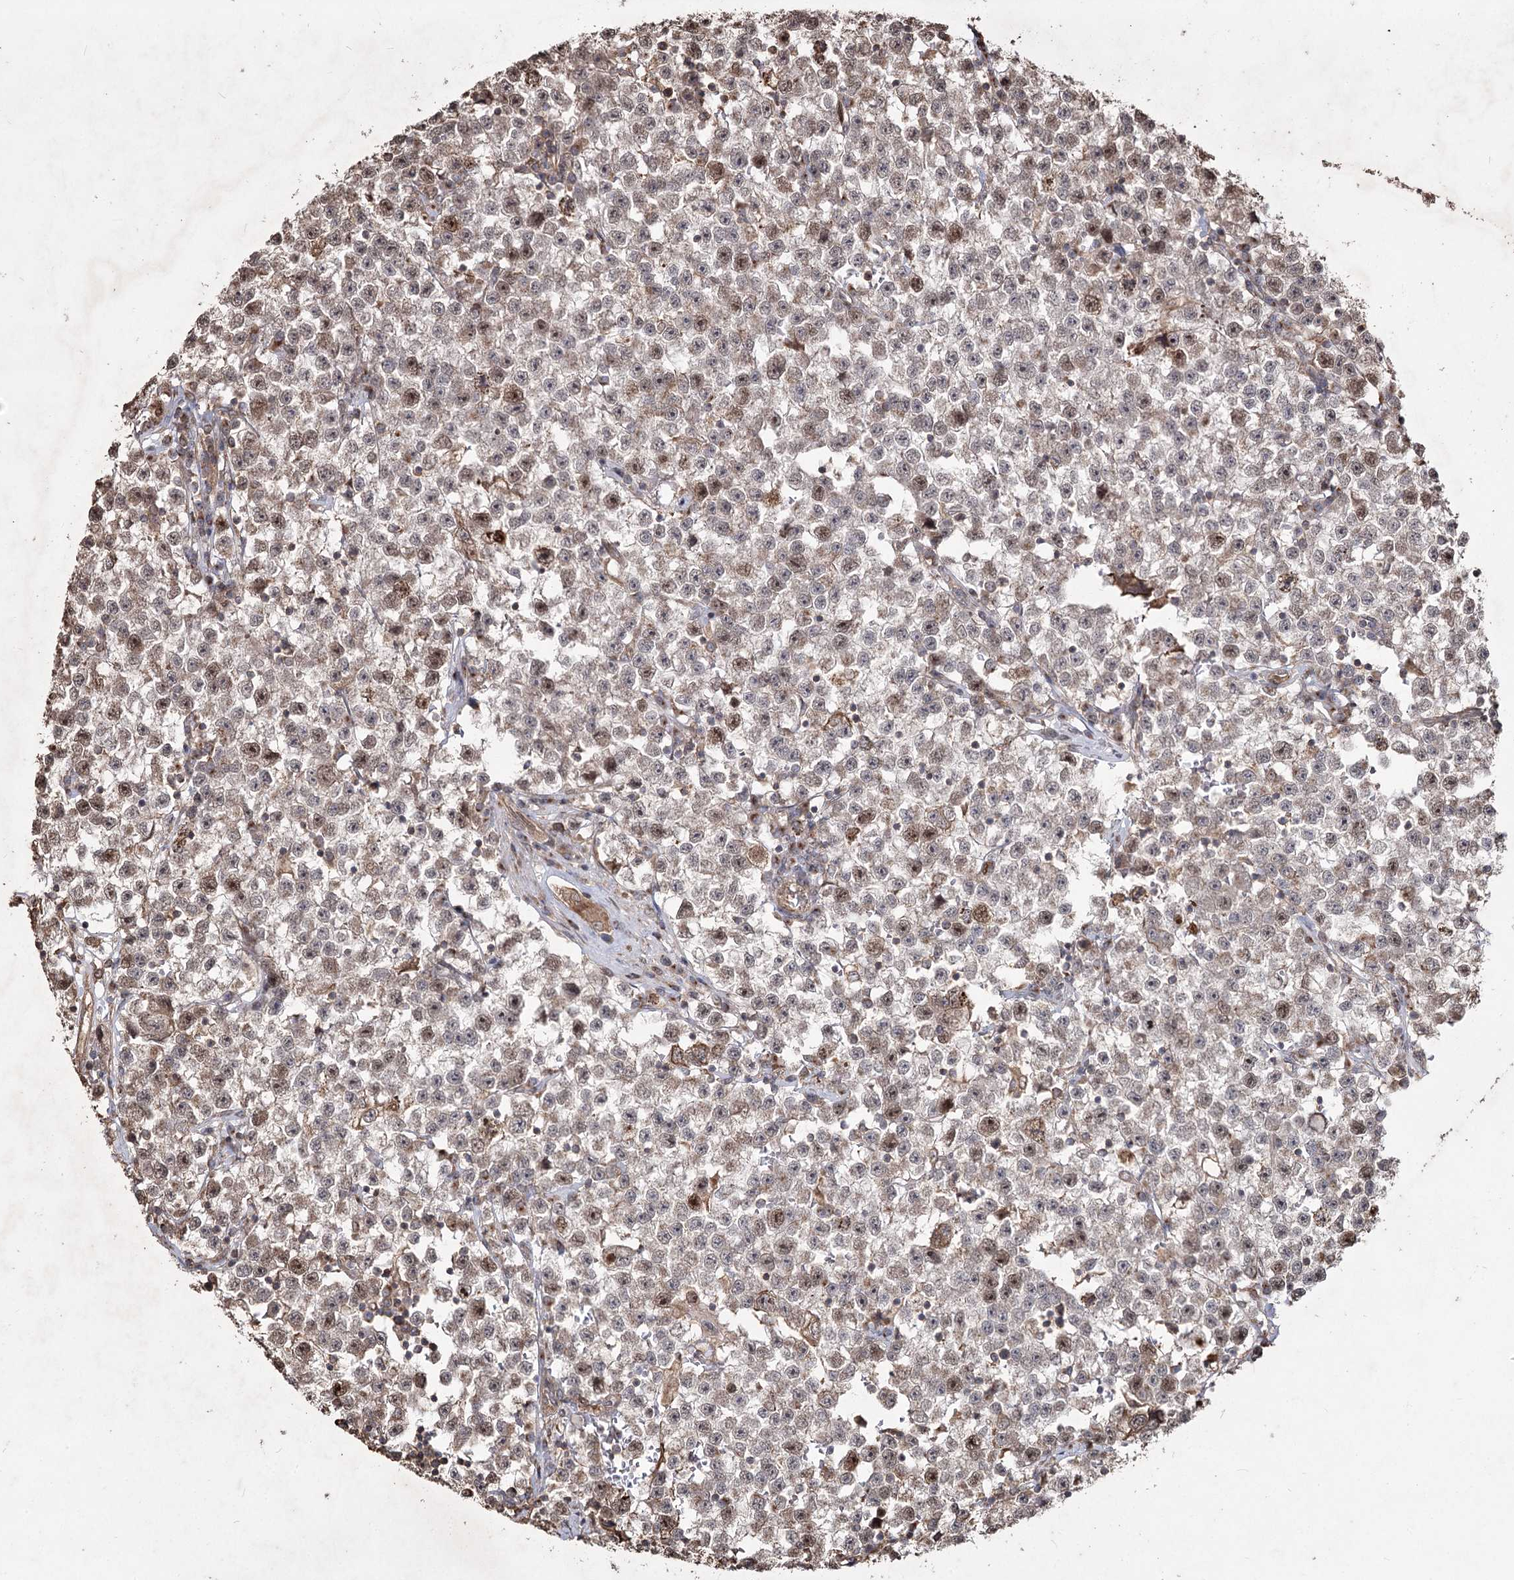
{"staining": {"intensity": "moderate", "quantity": "25%-75%", "location": "nuclear"}, "tissue": "testis cancer", "cell_type": "Tumor cells", "image_type": "cancer", "snomed": [{"axis": "morphology", "description": "Seminoma, NOS"}, {"axis": "topography", "description": "Testis"}], "caption": "This is an image of immunohistochemistry staining of seminoma (testis), which shows moderate staining in the nuclear of tumor cells.", "gene": "PRC1", "patient": {"sex": "male", "age": 22}}